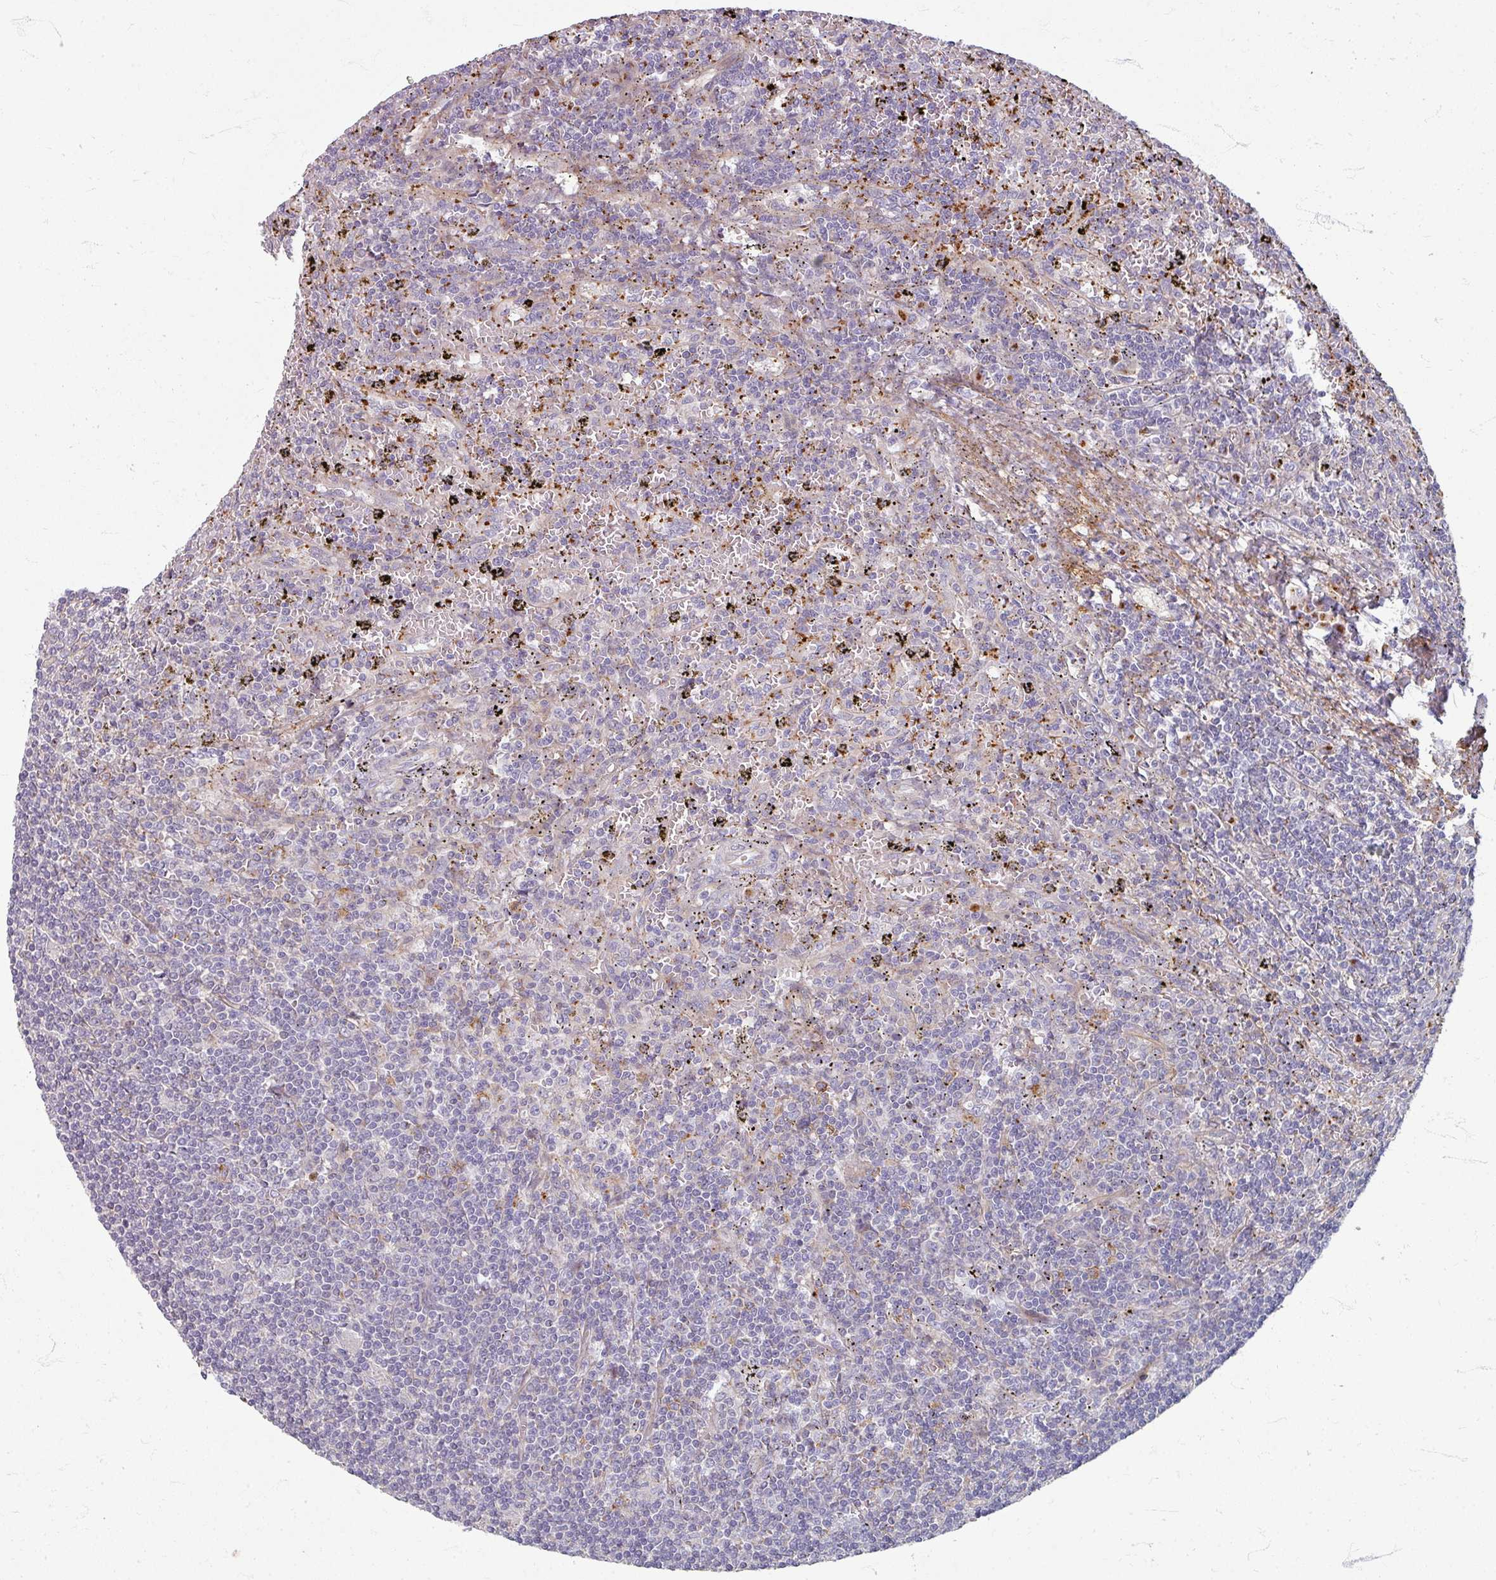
{"staining": {"intensity": "weak", "quantity": "<25%", "location": "cytoplasmic/membranous"}, "tissue": "lymphoma", "cell_type": "Tumor cells", "image_type": "cancer", "snomed": [{"axis": "morphology", "description": "Malignant lymphoma, non-Hodgkin's type, Low grade"}, {"axis": "topography", "description": "Spleen"}], "caption": "A photomicrograph of low-grade malignant lymphoma, non-Hodgkin's type stained for a protein displays no brown staining in tumor cells.", "gene": "GABARAPL1", "patient": {"sex": "male", "age": 76}}